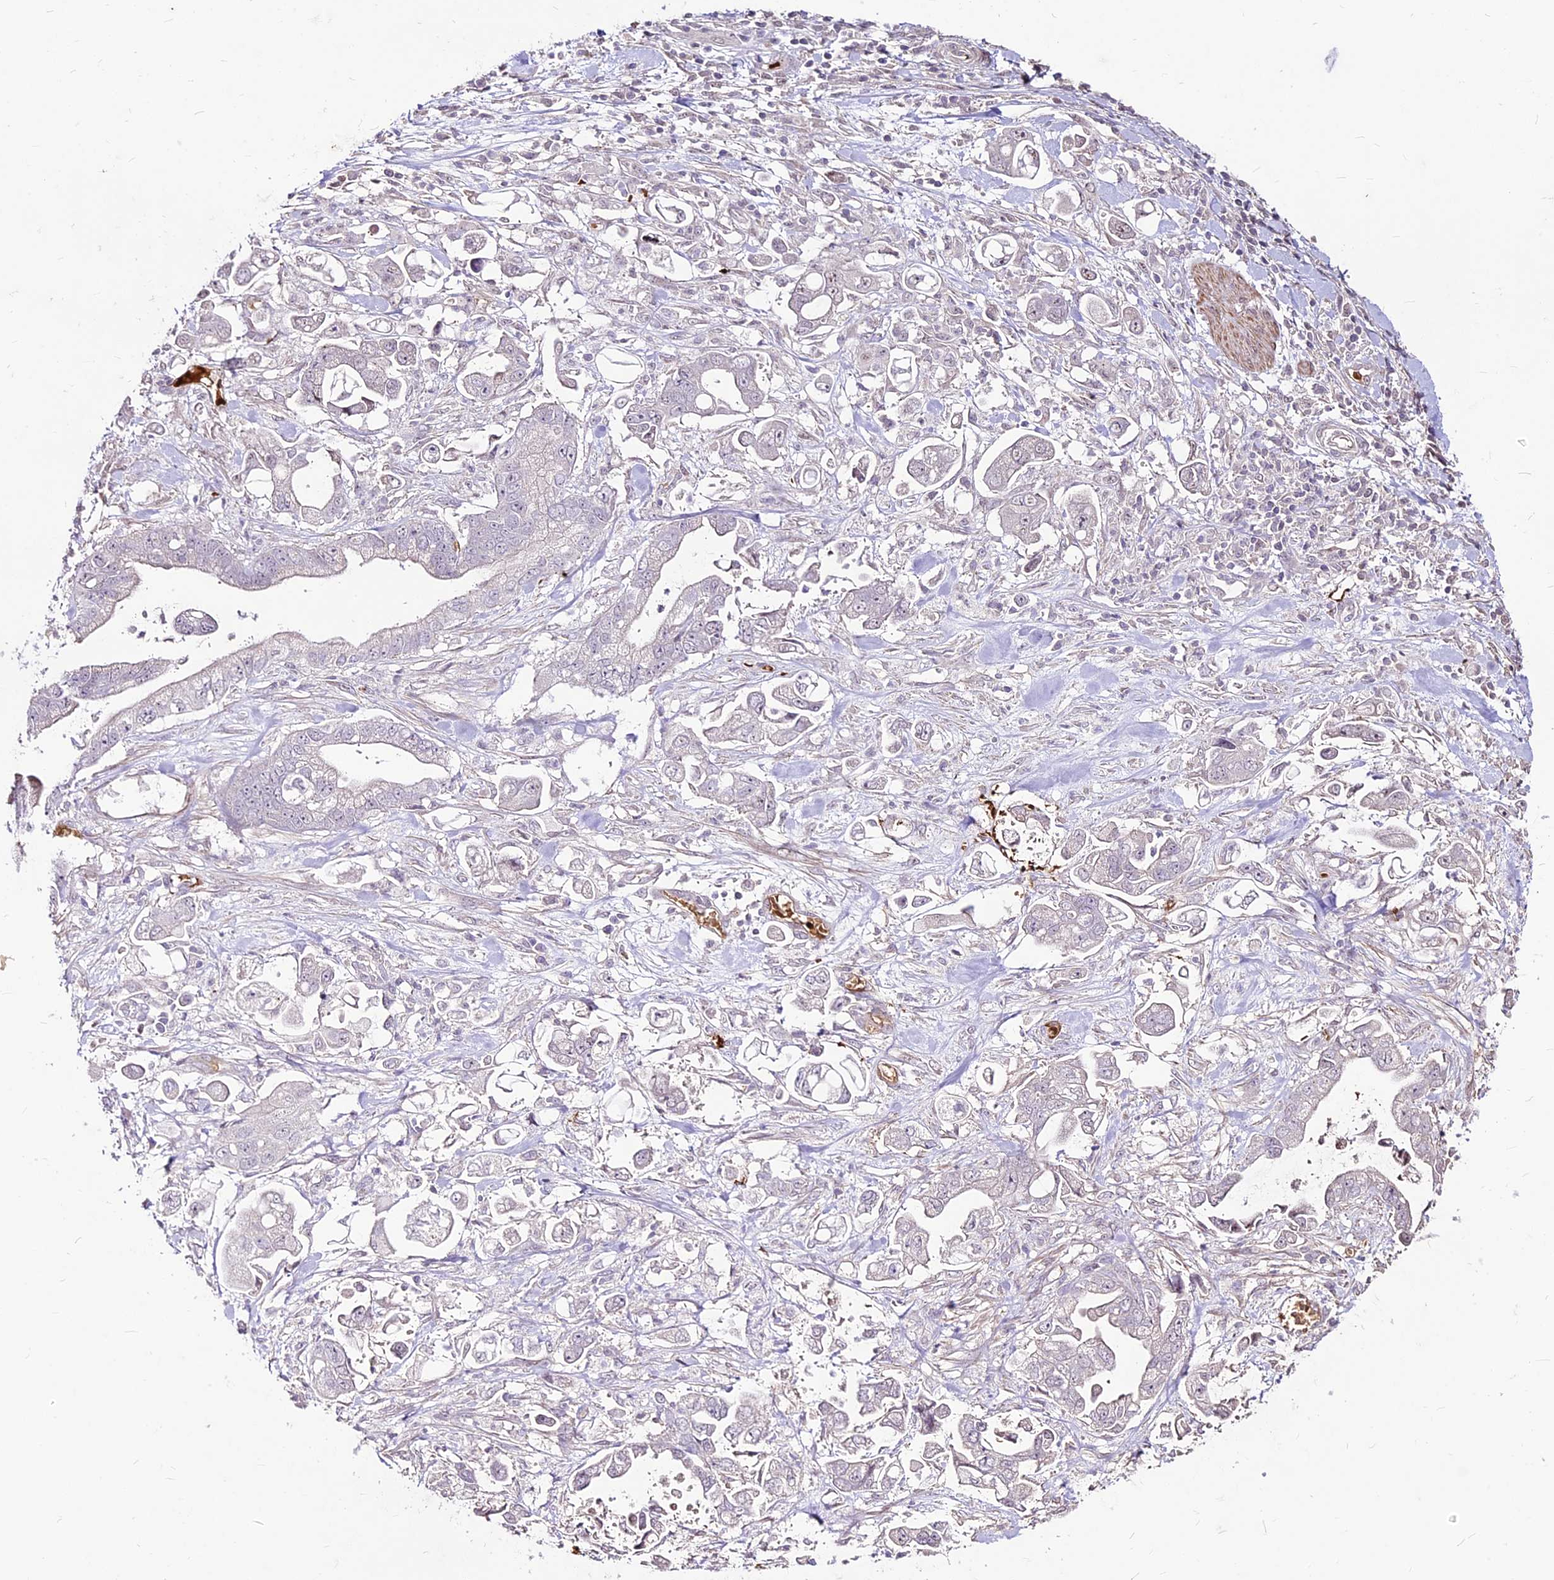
{"staining": {"intensity": "negative", "quantity": "none", "location": "none"}, "tissue": "stomach cancer", "cell_type": "Tumor cells", "image_type": "cancer", "snomed": [{"axis": "morphology", "description": "Adenocarcinoma, NOS"}, {"axis": "topography", "description": "Stomach"}], "caption": "Tumor cells are negative for protein expression in human stomach cancer (adenocarcinoma). (Stains: DAB IHC with hematoxylin counter stain, Microscopy: brightfield microscopy at high magnification).", "gene": "SUSD3", "patient": {"sex": "male", "age": 62}}